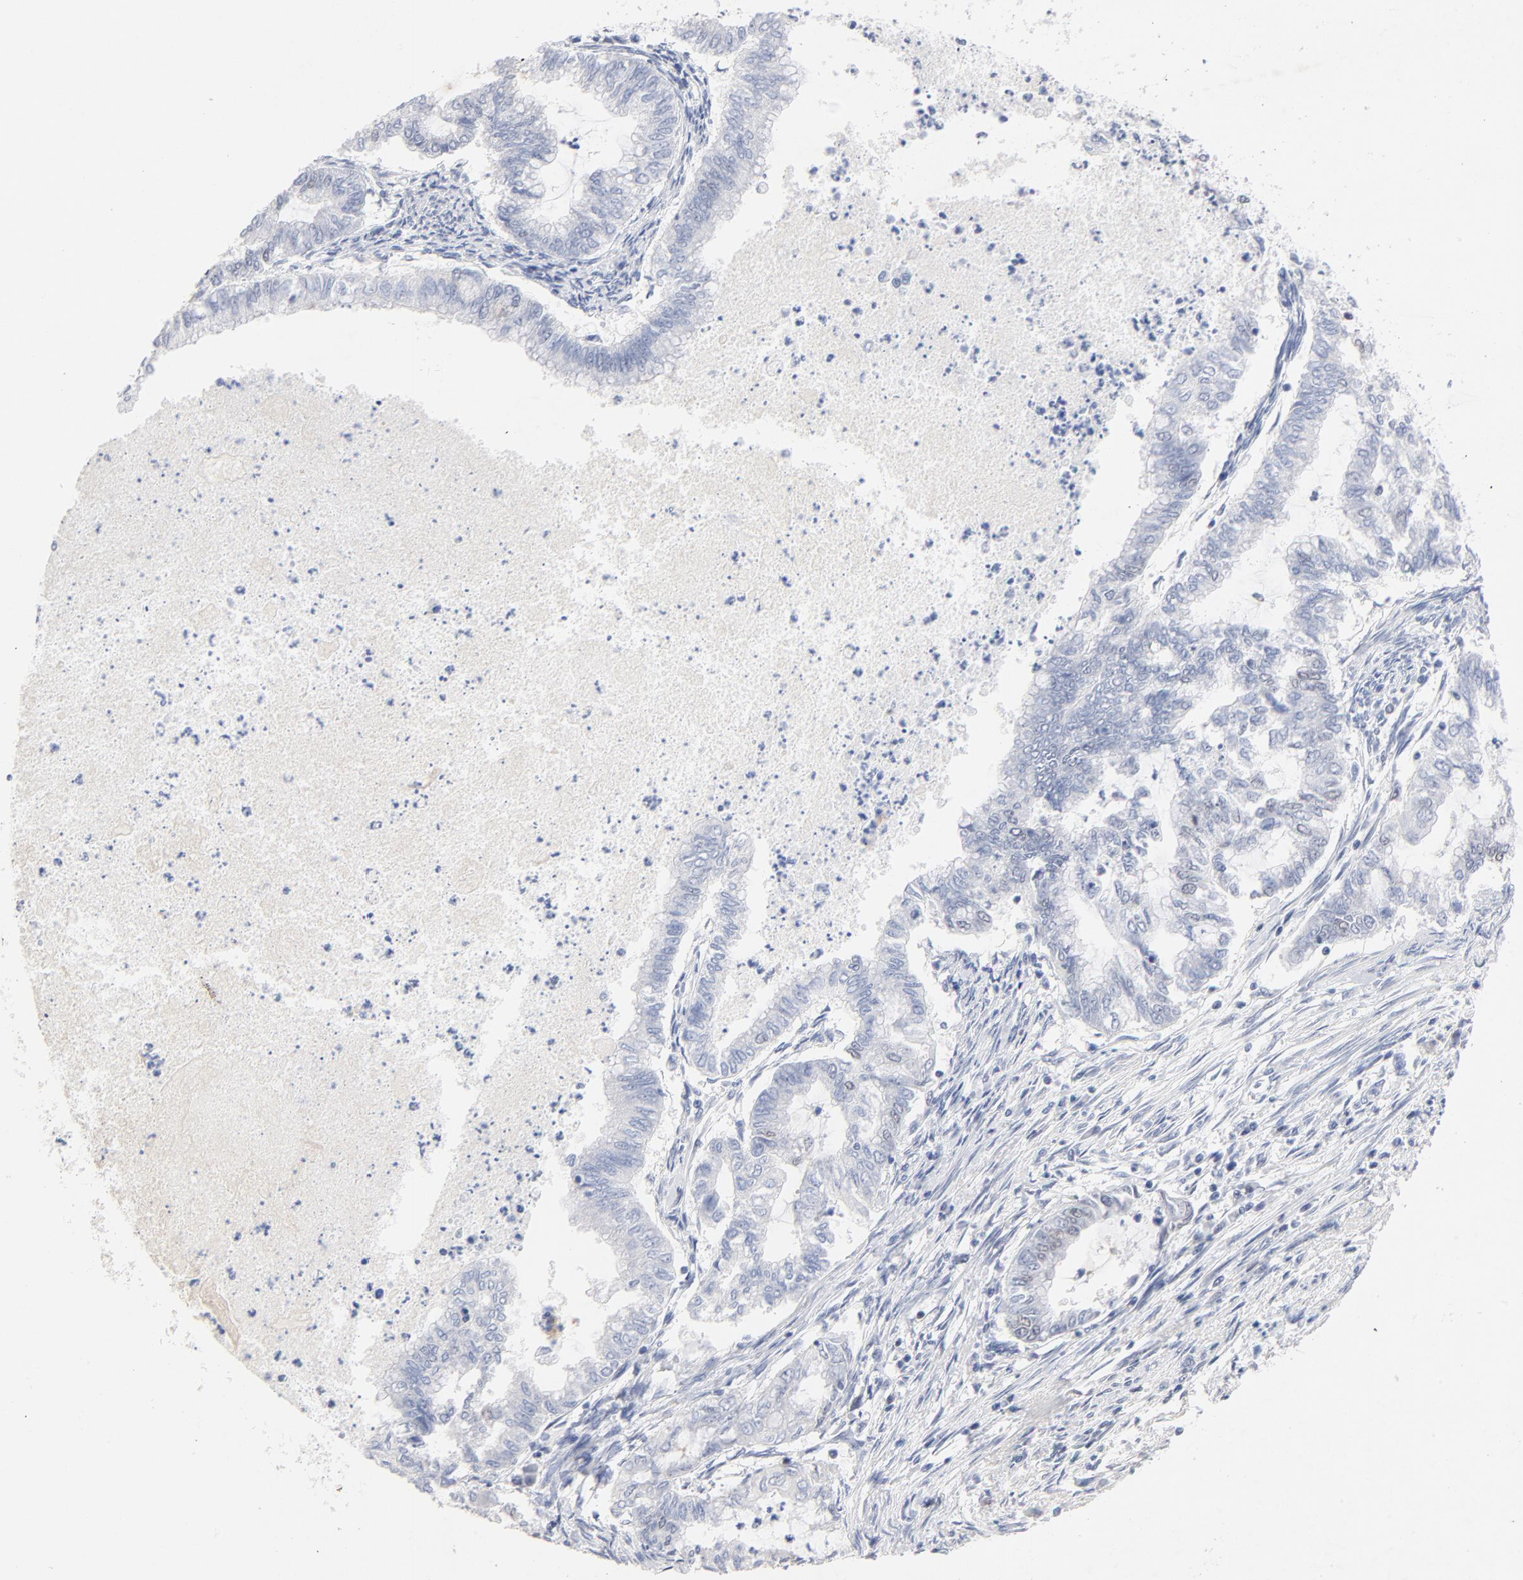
{"staining": {"intensity": "negative", "quantity": "none", "location": "none"}, "tissue": "endometrial cancer", "cell_type": "Tumor cells", "image_type": "cancer", "snomed": [{"axis": "morphology", "description": "Adenocarcinoma, NOS"}, {"axis": "topography", "description": "Endometrium"}], "caption": "Protein analysis of endometrial adenocarcinoma shows no significant positivity in tumor cells.", "gene": "ORC2", "patient": {"sex": "female", "age": 79}}